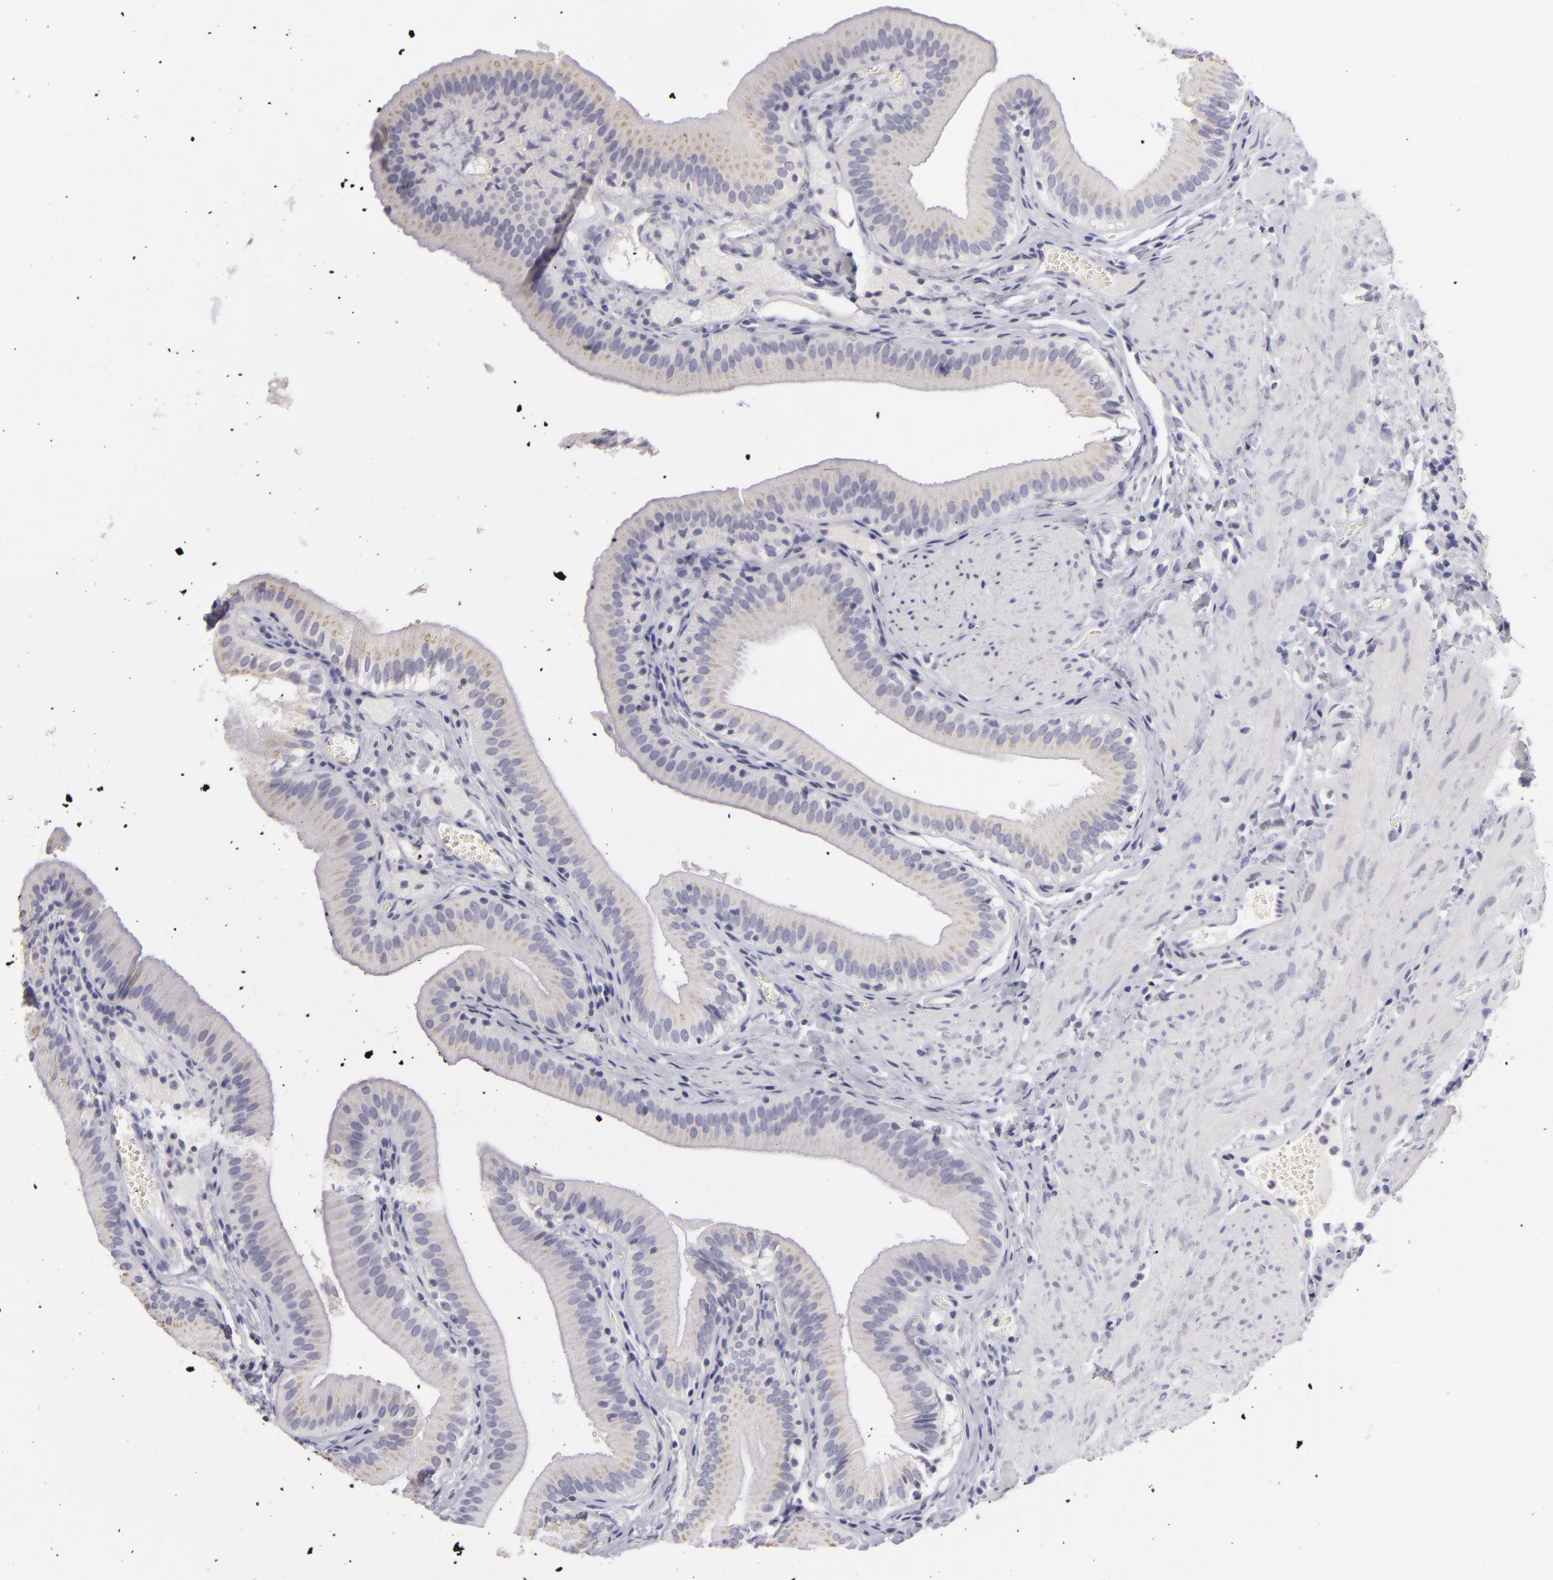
{"staining": {"intensity": "negative", "quantity": "none", "location": "none"}, "tissue": "gallbladder", "cell_type": "Glandular cells", "image_type": "normal", "snomed": [{"axis": "morphology", "description": "Normal tissue, NOS"}, {"axis": "topography", "description": "Gallbladder"}], "caption": "This is a histopathology image of IHC staining of benign gallbladder, which shows no staining in glandular cells.", "gene": "TNNC1", "patient": {"sex": "female", "age": 24}}